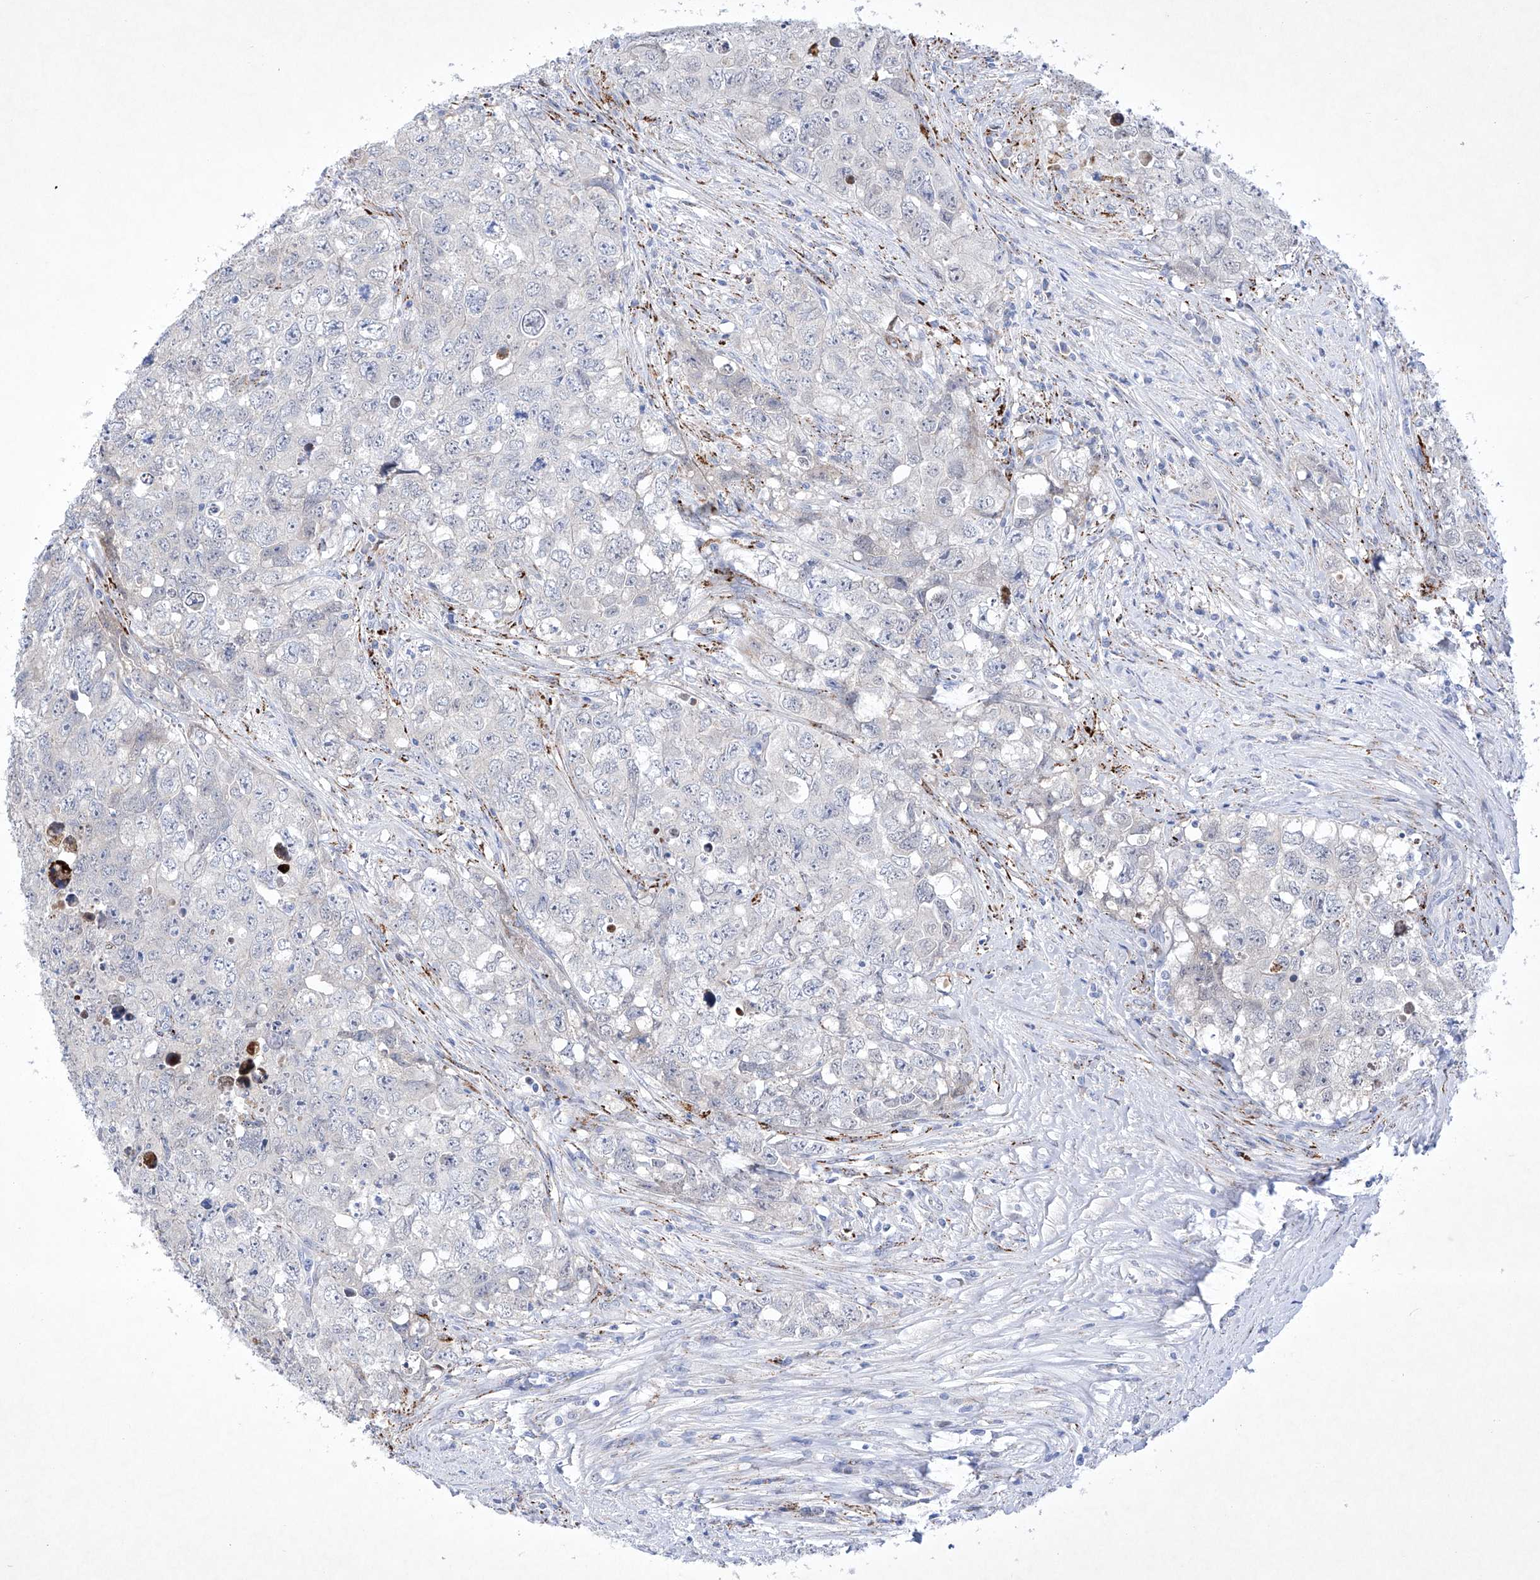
{"staining": {"intensity": "negative", "quantity": "none", "location": "none"}, "tissue": "testis cancer", "cell_type": "Tumor cells", "image_type": "cancer", "snomed": [{"axis": "morphology", "description": "Seminoma, NOS"}, {"axis": "morphology", "description": "Carcinoma, Embryonal, NOS"}, {"axis": "topography", "description": "Testis"}], "caption": "Histopathology image shows no protein expression in tumor cells of testis cancer (embryonal carcinoma) tissue.", "gene": "C1orf87", "patient": {"sex": "male", "age": 43}}